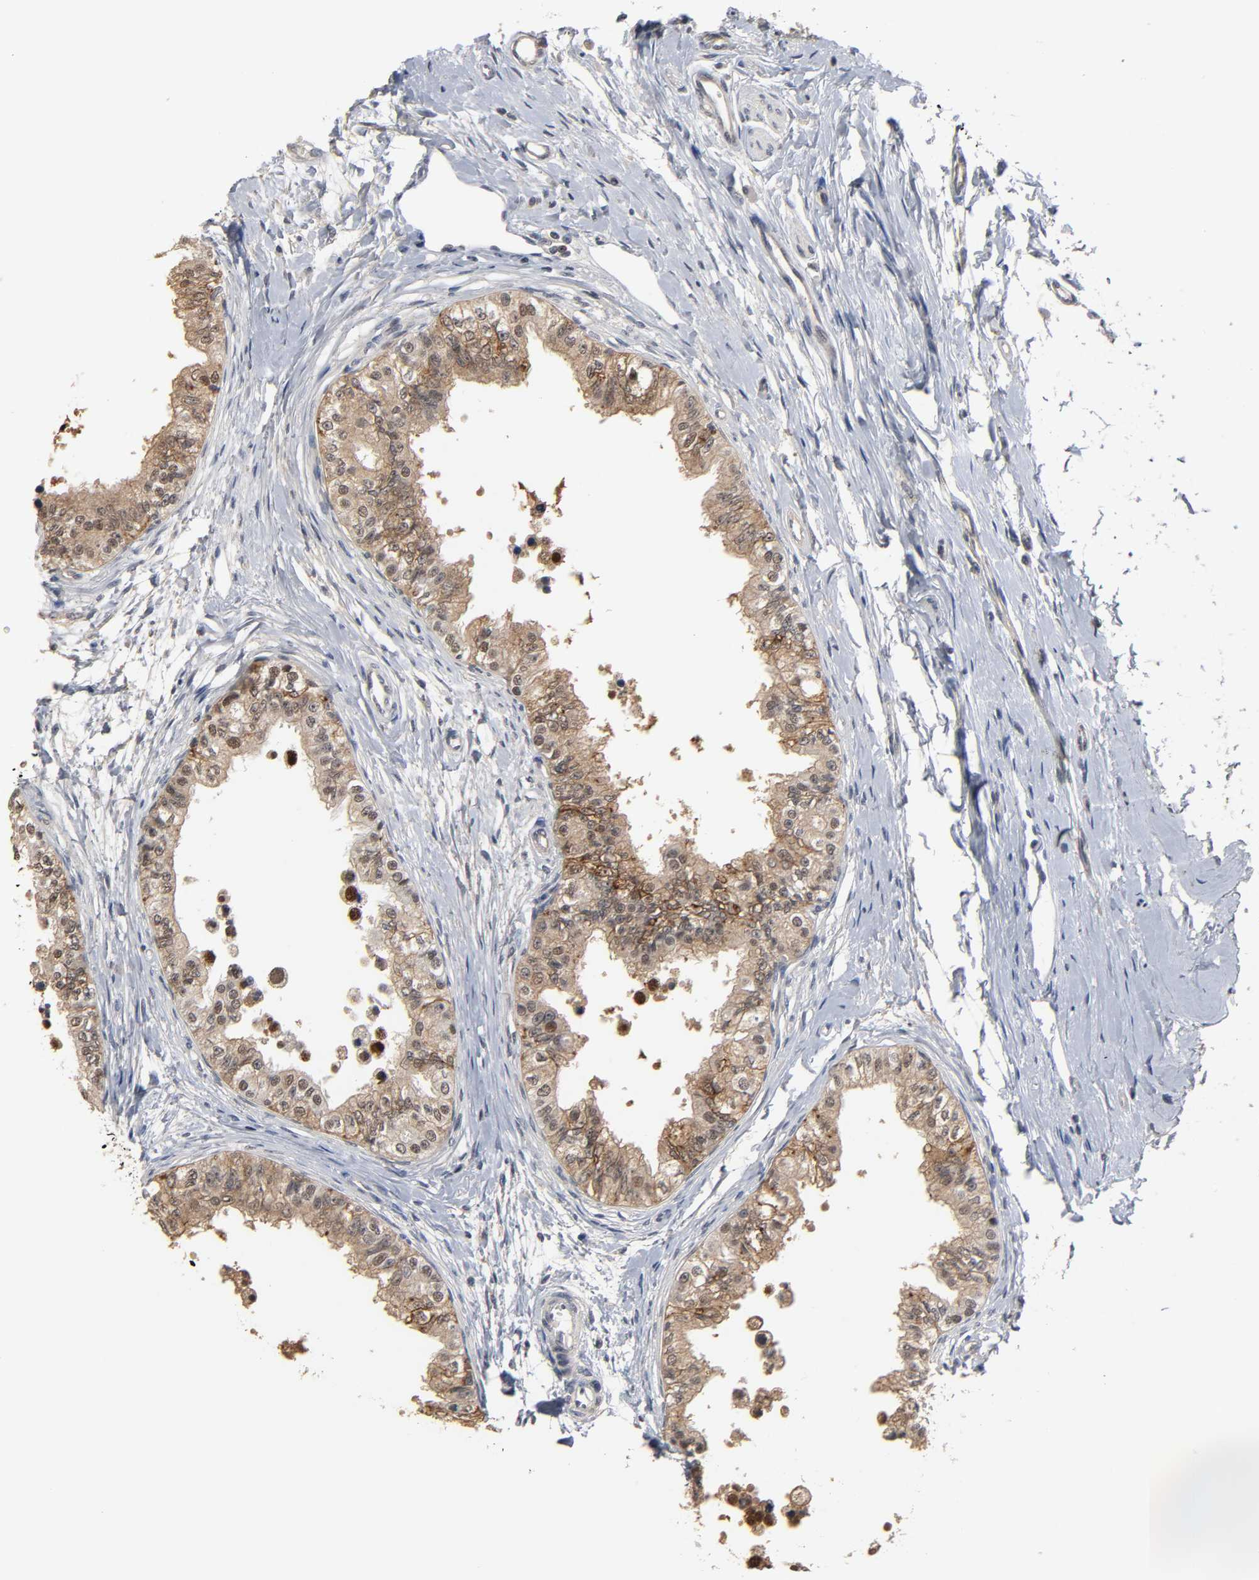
{"staining": {"intensity": "moderate", "quantity": ">75%", "location": "cytoplasmic/membranous"}, "tissue": "epididymis", "cell_type": "Glandular cells", "image_type": "normal", "snomed": [{"axis": "morphology", "description": "Normal tissue, NOS"}, {"axis": "morphology", "description": "Adenocarcinoma, metastatic, NOS"}, {"axis": "topography", "description": "Testis"}, {"axis": "topography", "description": "Epididymis"}], "caption": "The micrograph displays a brown stain indicating the presence of a protein in the cytoplasmic/membranous of glandular cells in epididymis.", "gene": "HTR1E", "patient": {"sex": "male", "age": 26}}